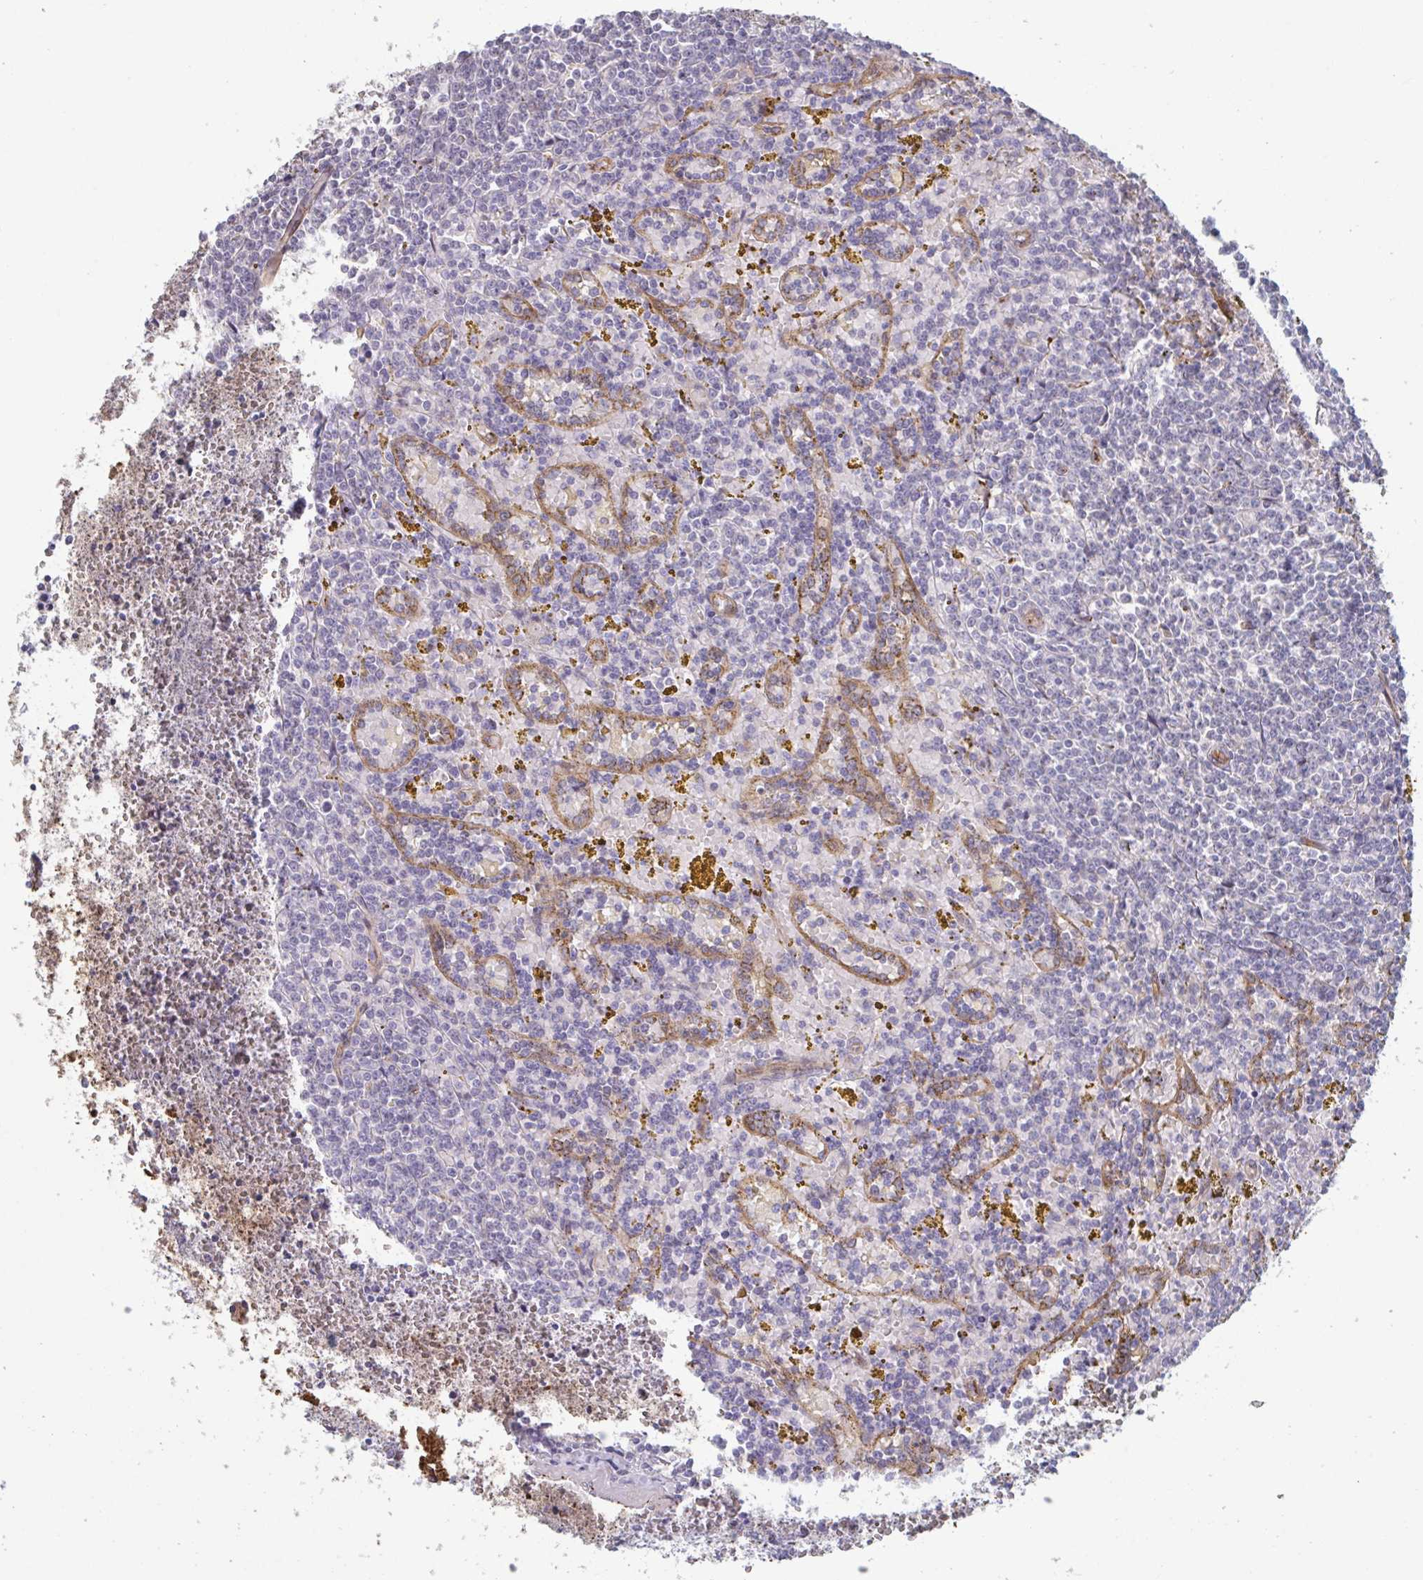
{"staining": {"intensity": "negative", "quantity": "none", "location": "none"}, "tissue": "lymphoma", "cell_type": "Tumor cells", "image_type": "cancer", "snomed": [{"axis": "morphology", "description": "Malignant lymphoma, non-Hodgkin's type, Low grade"}, {"axis": "topography", "description": "Spleen"}, {"axis": "topography", "description": "Lymph node"}], "caption": "The photomicrograph exhibits no significant expression in tumor cells of malignant lymphoma, non-Hodgkin's type (low-grade). (DAB IHC with hematoxylin counter stain).", "gene": "TNFSF10", "patient": {"sex": "female", "age": 66}}